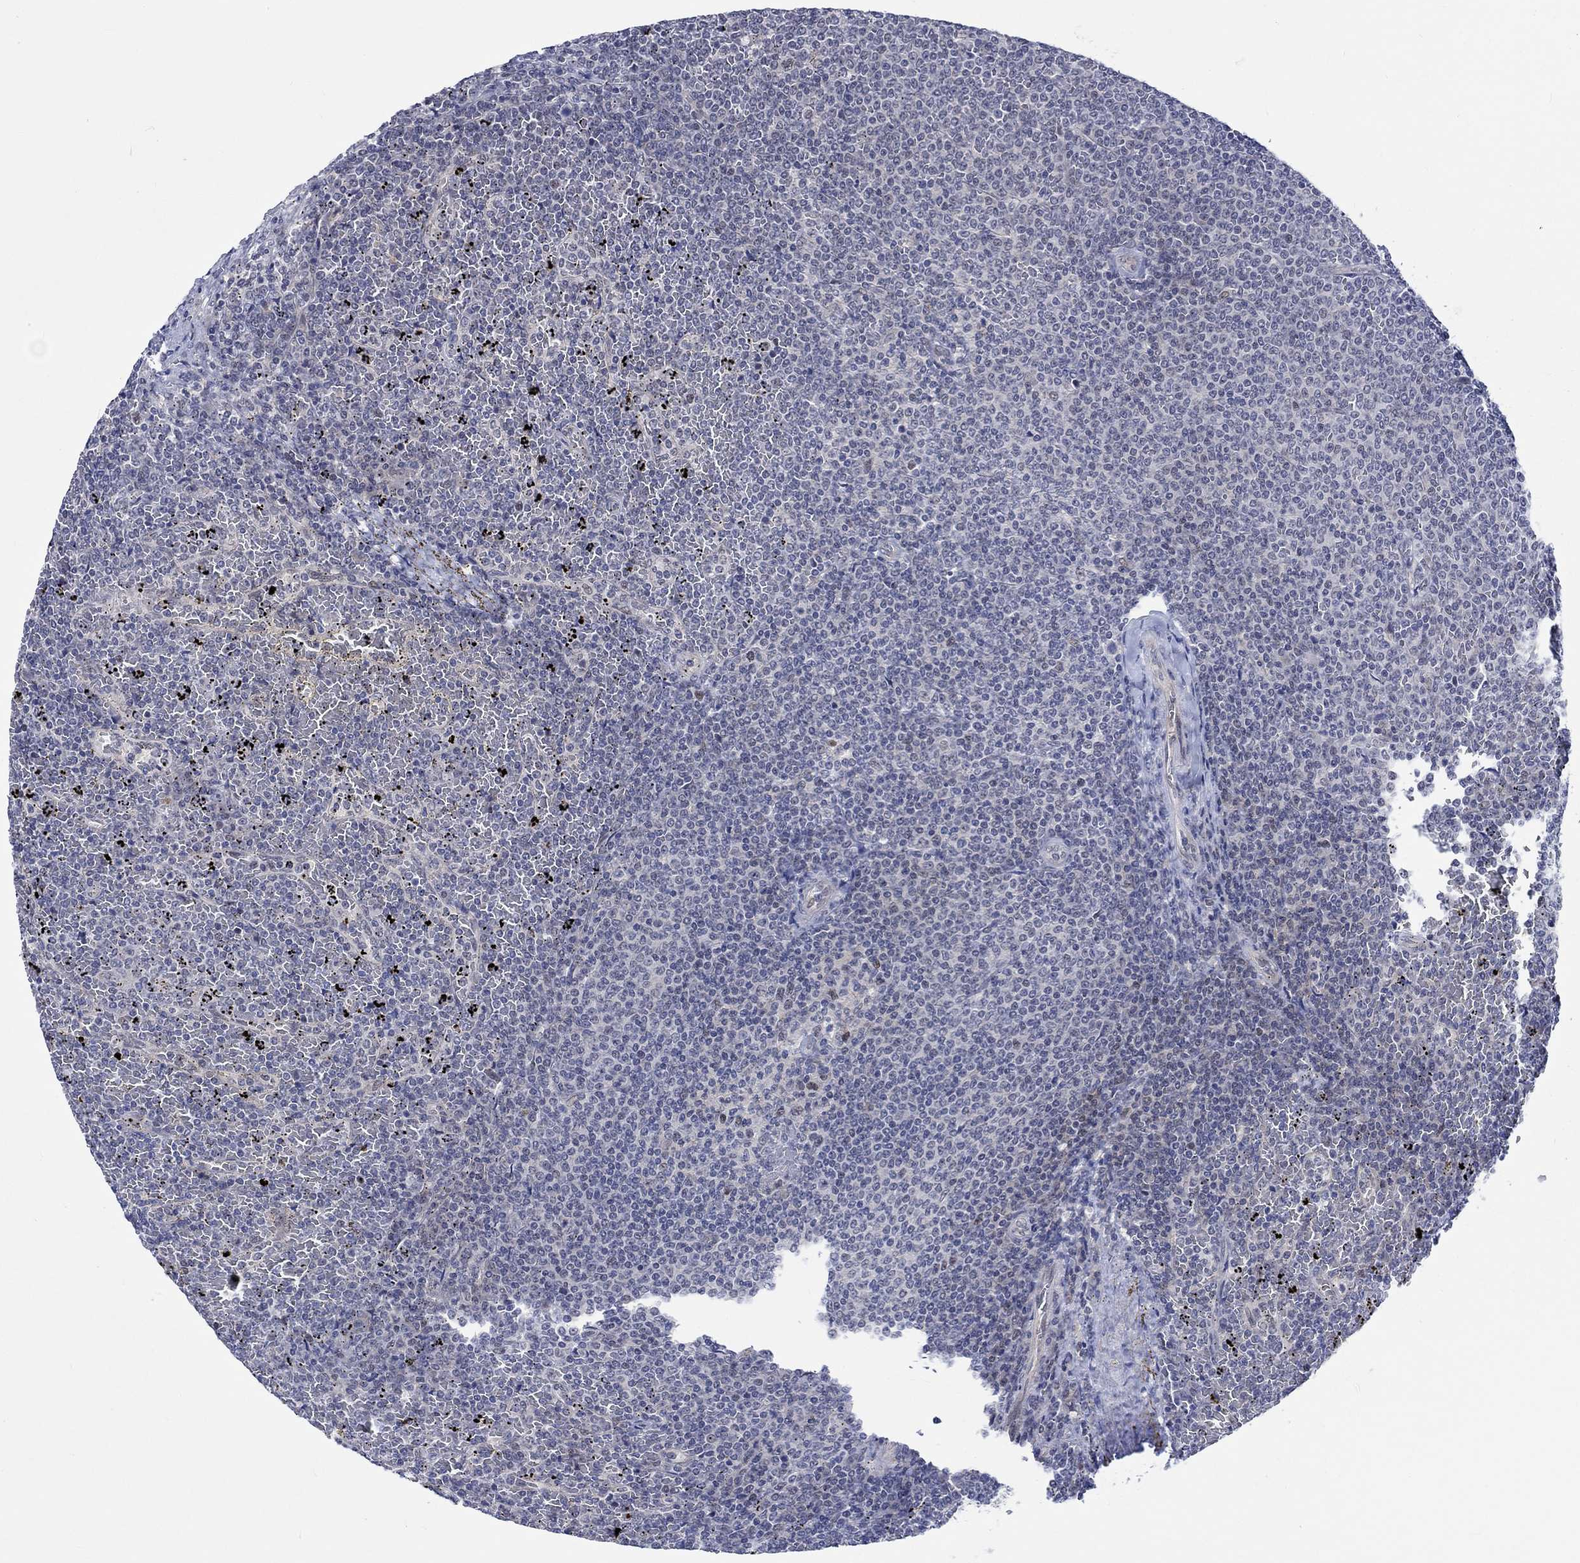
{"staining": {"intensity": "negative", "quantity": "none", "location": "none"}, "tissue": "lymphoma", "cell_type": "Tumor cells", "image_type": "cancer", "snomed": [{"axis": "morphology", "description": "Malignant lymphoma, non-Hodgkin's type, Low grade"}, {"axis": "topography", "description": "Spleen"}], "caption": "A photomicrograph of low-grade malignant lymphoma, non-Hodgkin's type stained for a protein reveals no brown staining in tumor cells.", "gene": "E2F8", "patient": {"sex": "female", "age": 77}}